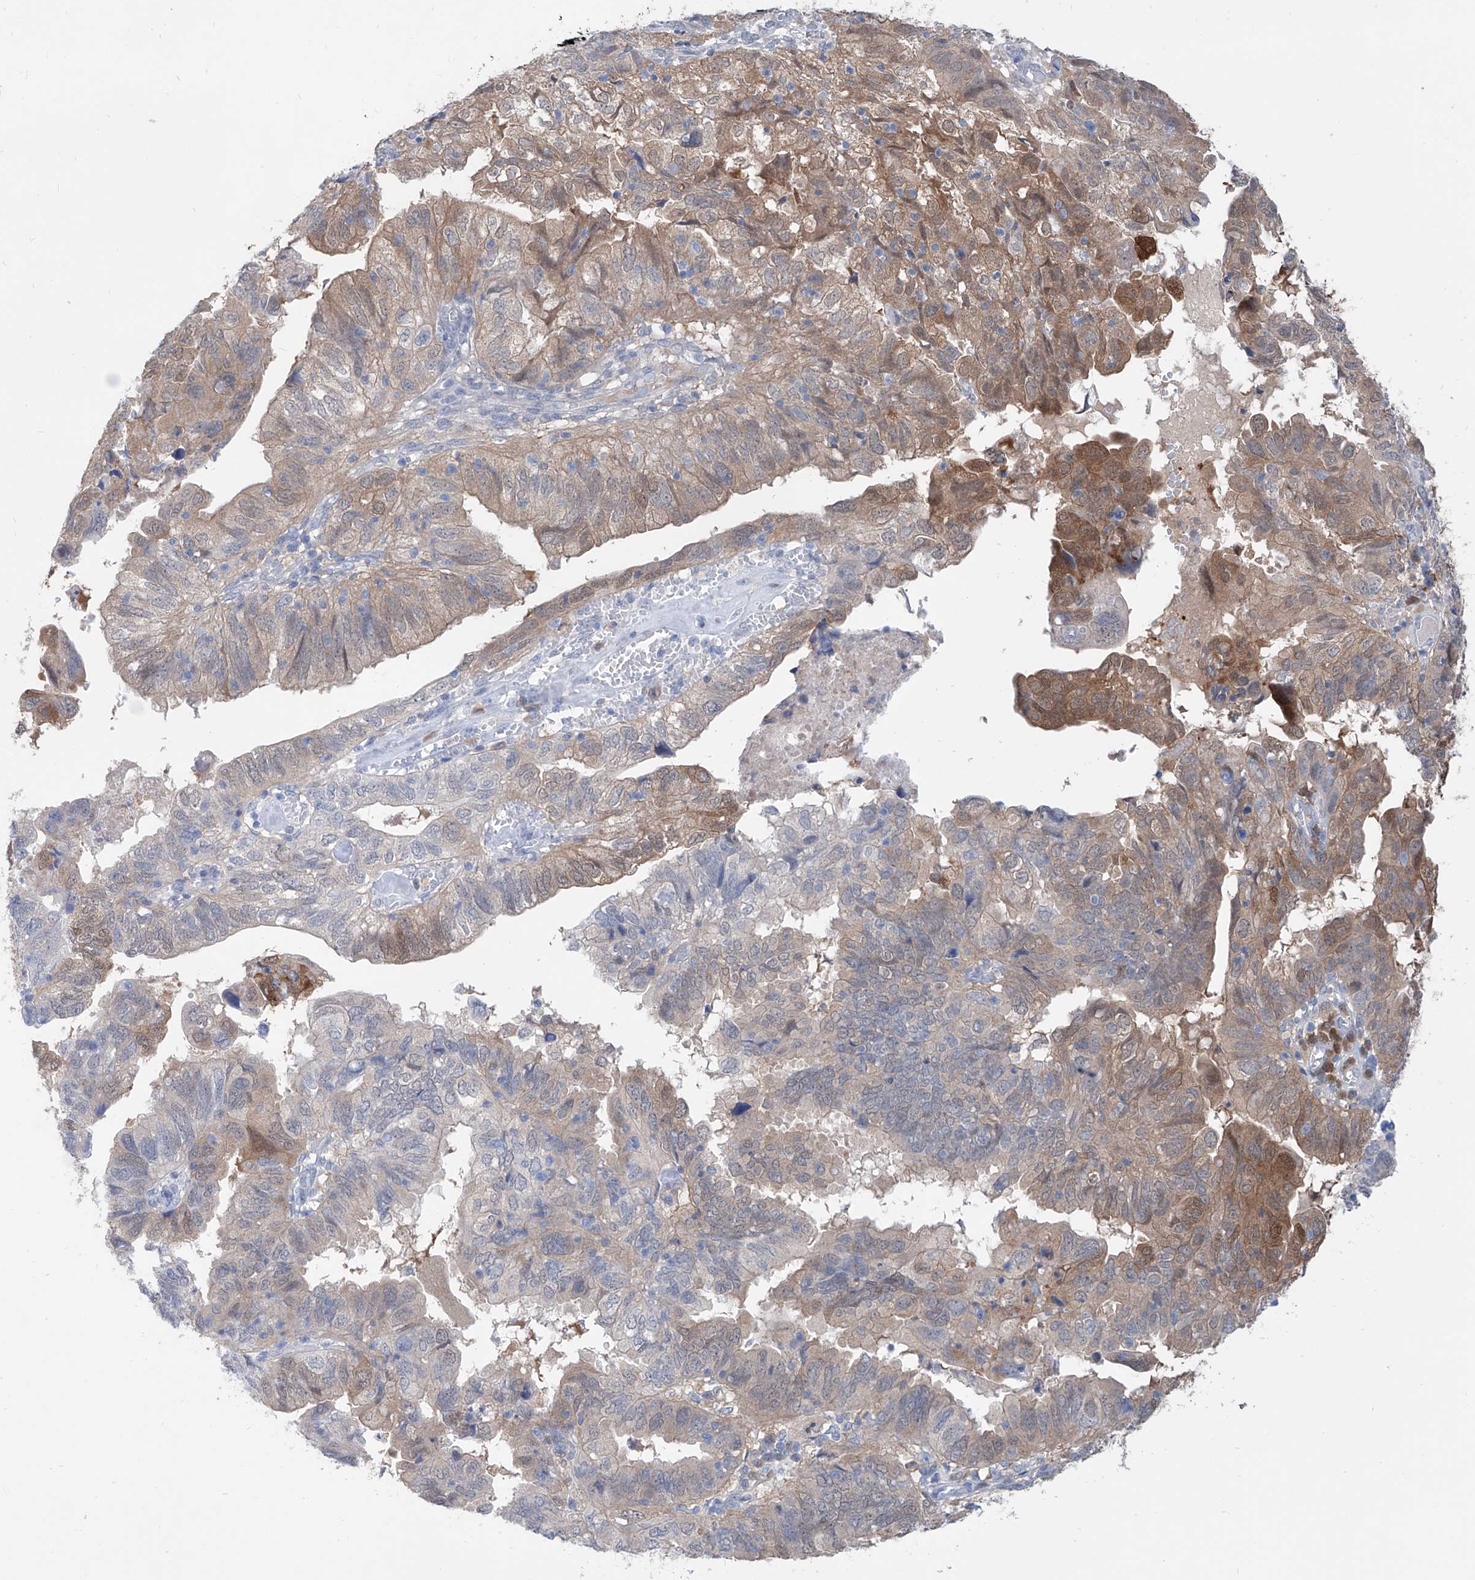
{"staining": {"intensity": "moderate", "quantity": ">75%", "location": "cytoplasmic/membranous,nuclear"}, "tissue": "endometrial cancer", "cell_type": "Tumor cells", "image_type": "cancer", "snomed": [{"axis": "morphology", "description": "Adenocarcinoma, NOS"}, {"axis": "topography", "description": "Uterus"}], "caption": "Adenocarcinoma (endometrial) was stained to show a protein in brown. There is medium levels of moderate cytoplasmic/membranous and nuclear expression in about >75% of tumor cells.", "gene": "PDXK", "patient": {"sex": "female", "age": 77}}